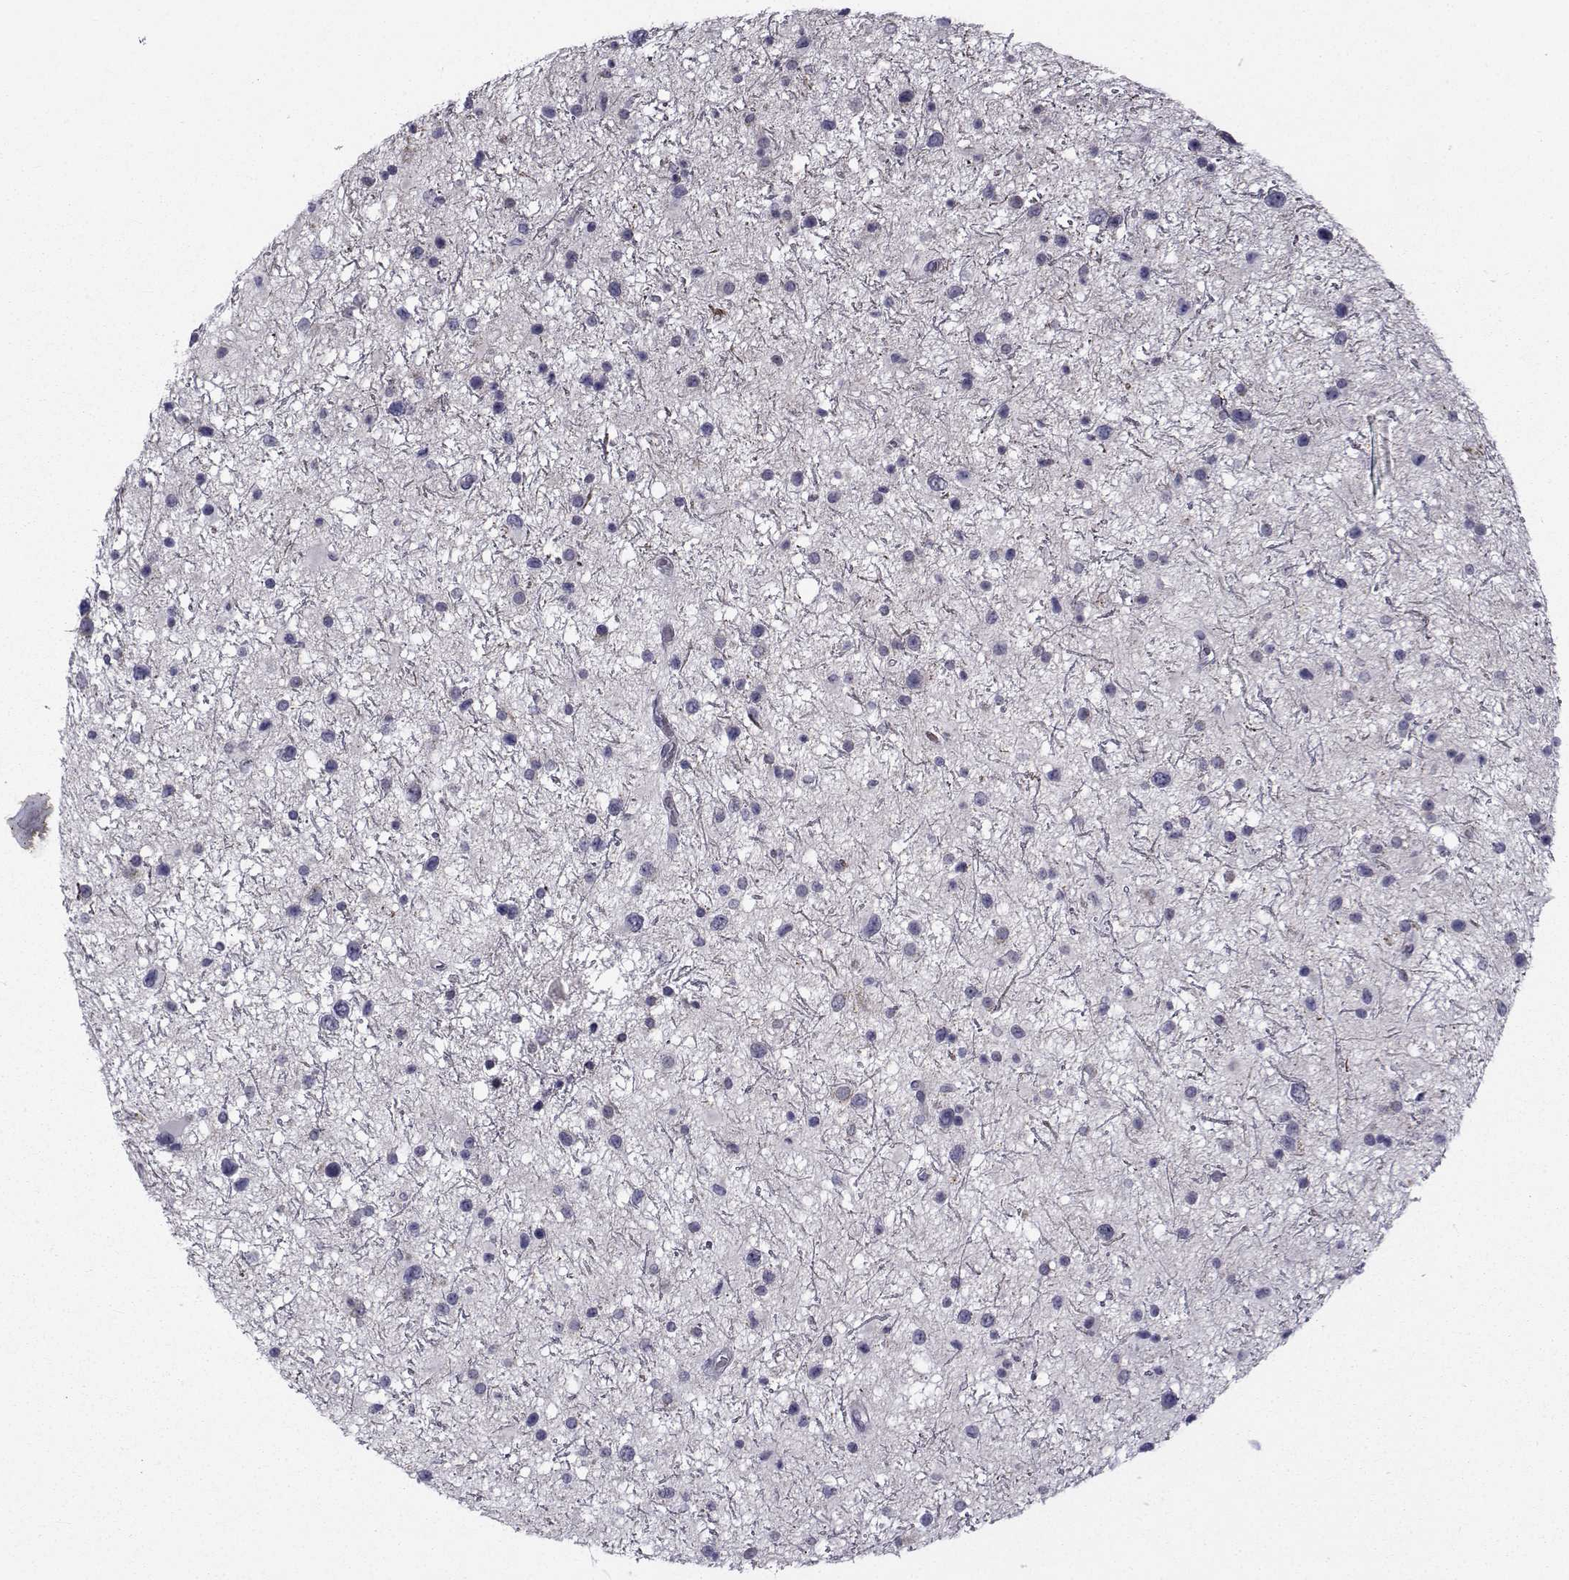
{"staining": {"intensity": "negative", "quantity": "none", "location": "none"}, "tissue": "glioma", "cell_type": "Tumor cells", "image_type": "cancer", "snomed": [{"axis": "morphology", "description": "Glioma, malignant, Low grade"}, {"axis": "topography", "description": "Brain"}], "caption": "DAB (3,3'-diaminobenzidine) immunohistochemical staining of glioma shows no significant staining in tumor cells.", "gene": "ANGPT1", "patient": {"sex": "female", "age": 32}}